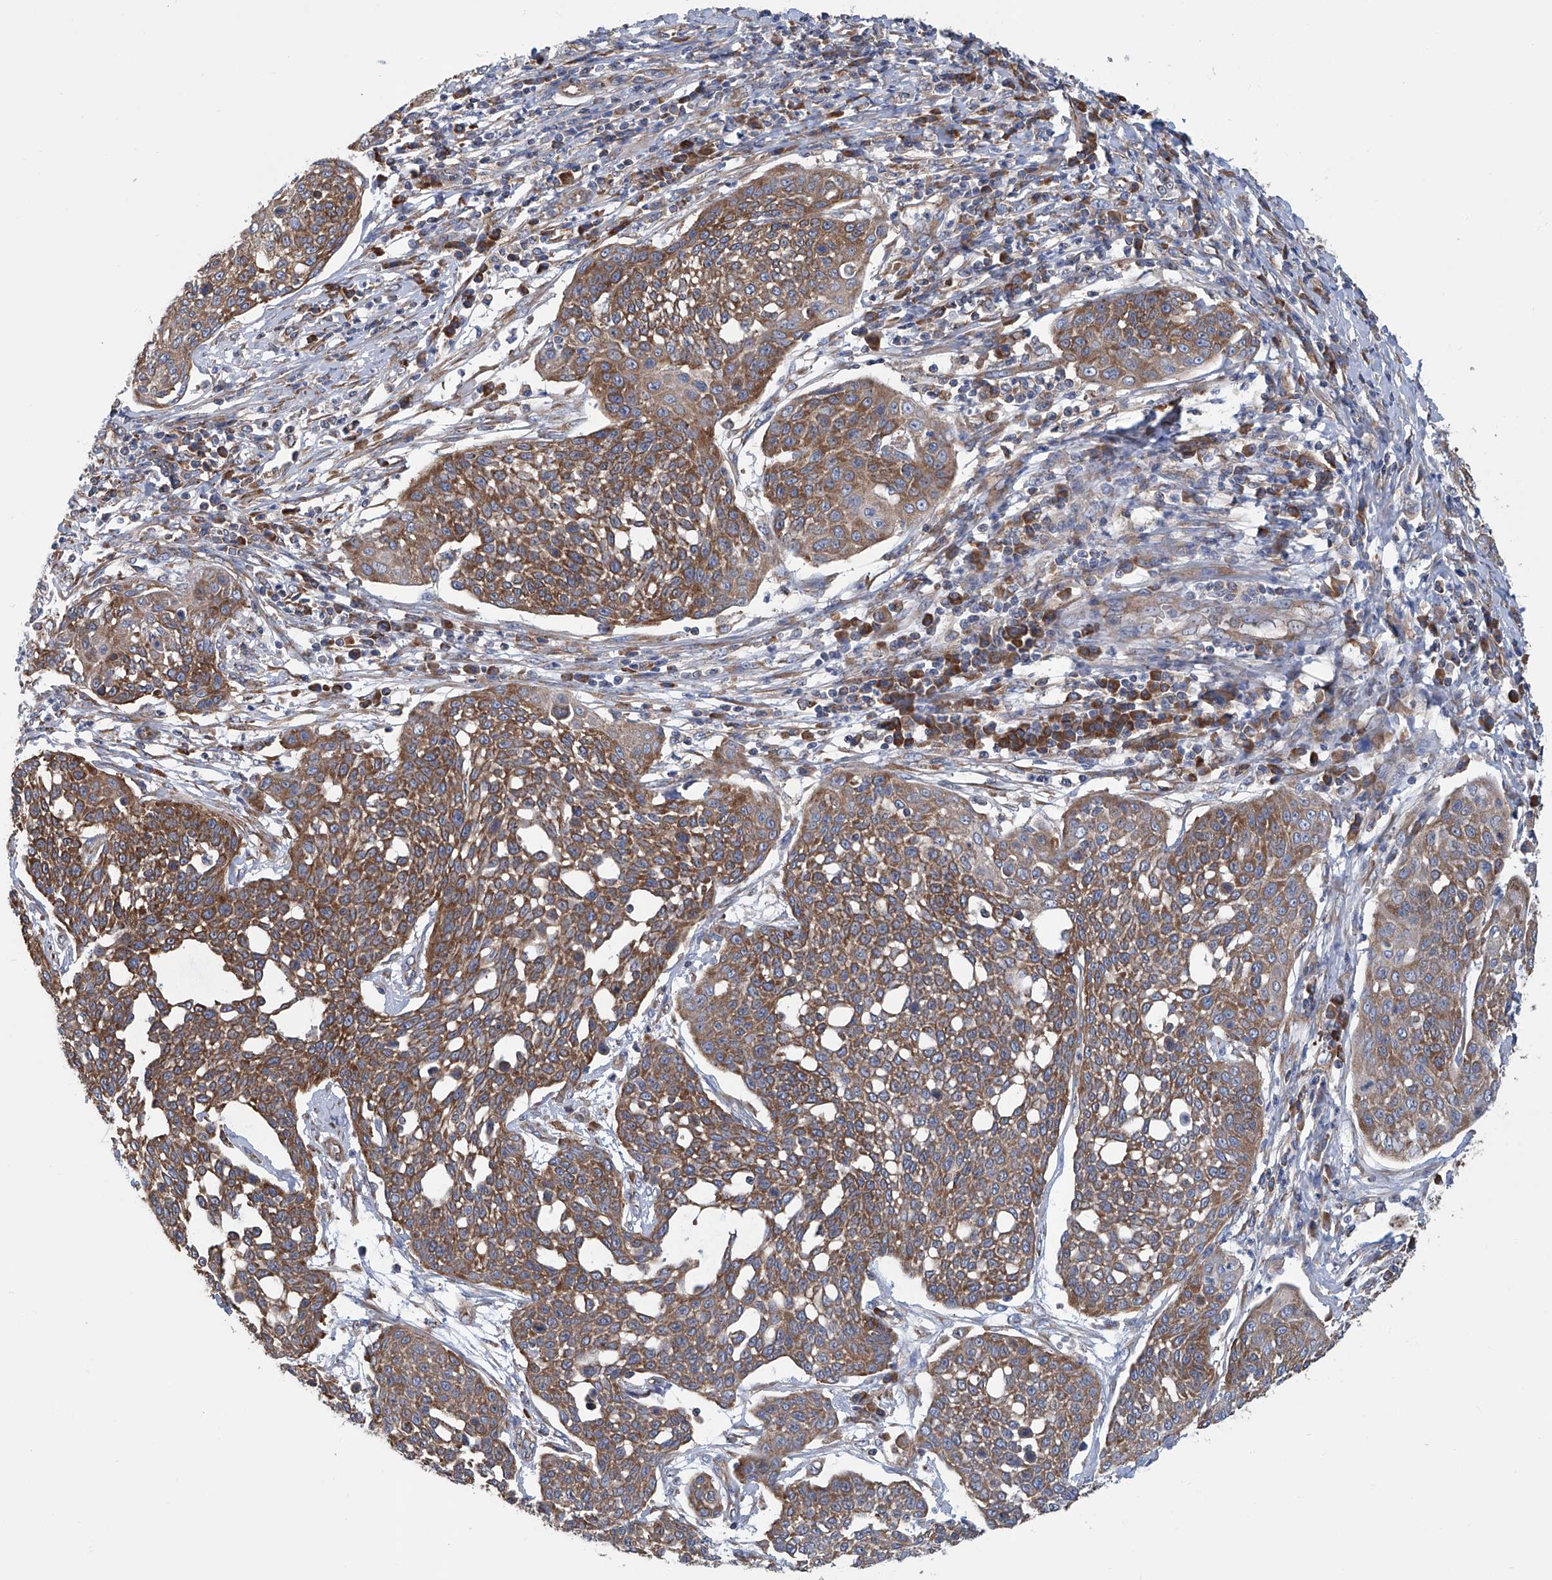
{"staining": {"intensity": "strong", "quantity": ">75%", "location": "cytoplasmic/membranous"}, "tissue": "cervical cancer", "cell_type": "Tumor cells", "image_type": "cancer", "snomed": [{"axis": "morphology", "description": "Squamous cell carcinoma, NOS"}, {"axis": "topography", "description": "Cervix"}], "caption": "A high amount of strong cytoplasmic/membranous staining is appreciated in approximately >75% of tumor cells in cervical cancer (squamous cell carcinoma) tissue.", "gene": "SENP2", "patient": {"sex": "female", "age": 34}}